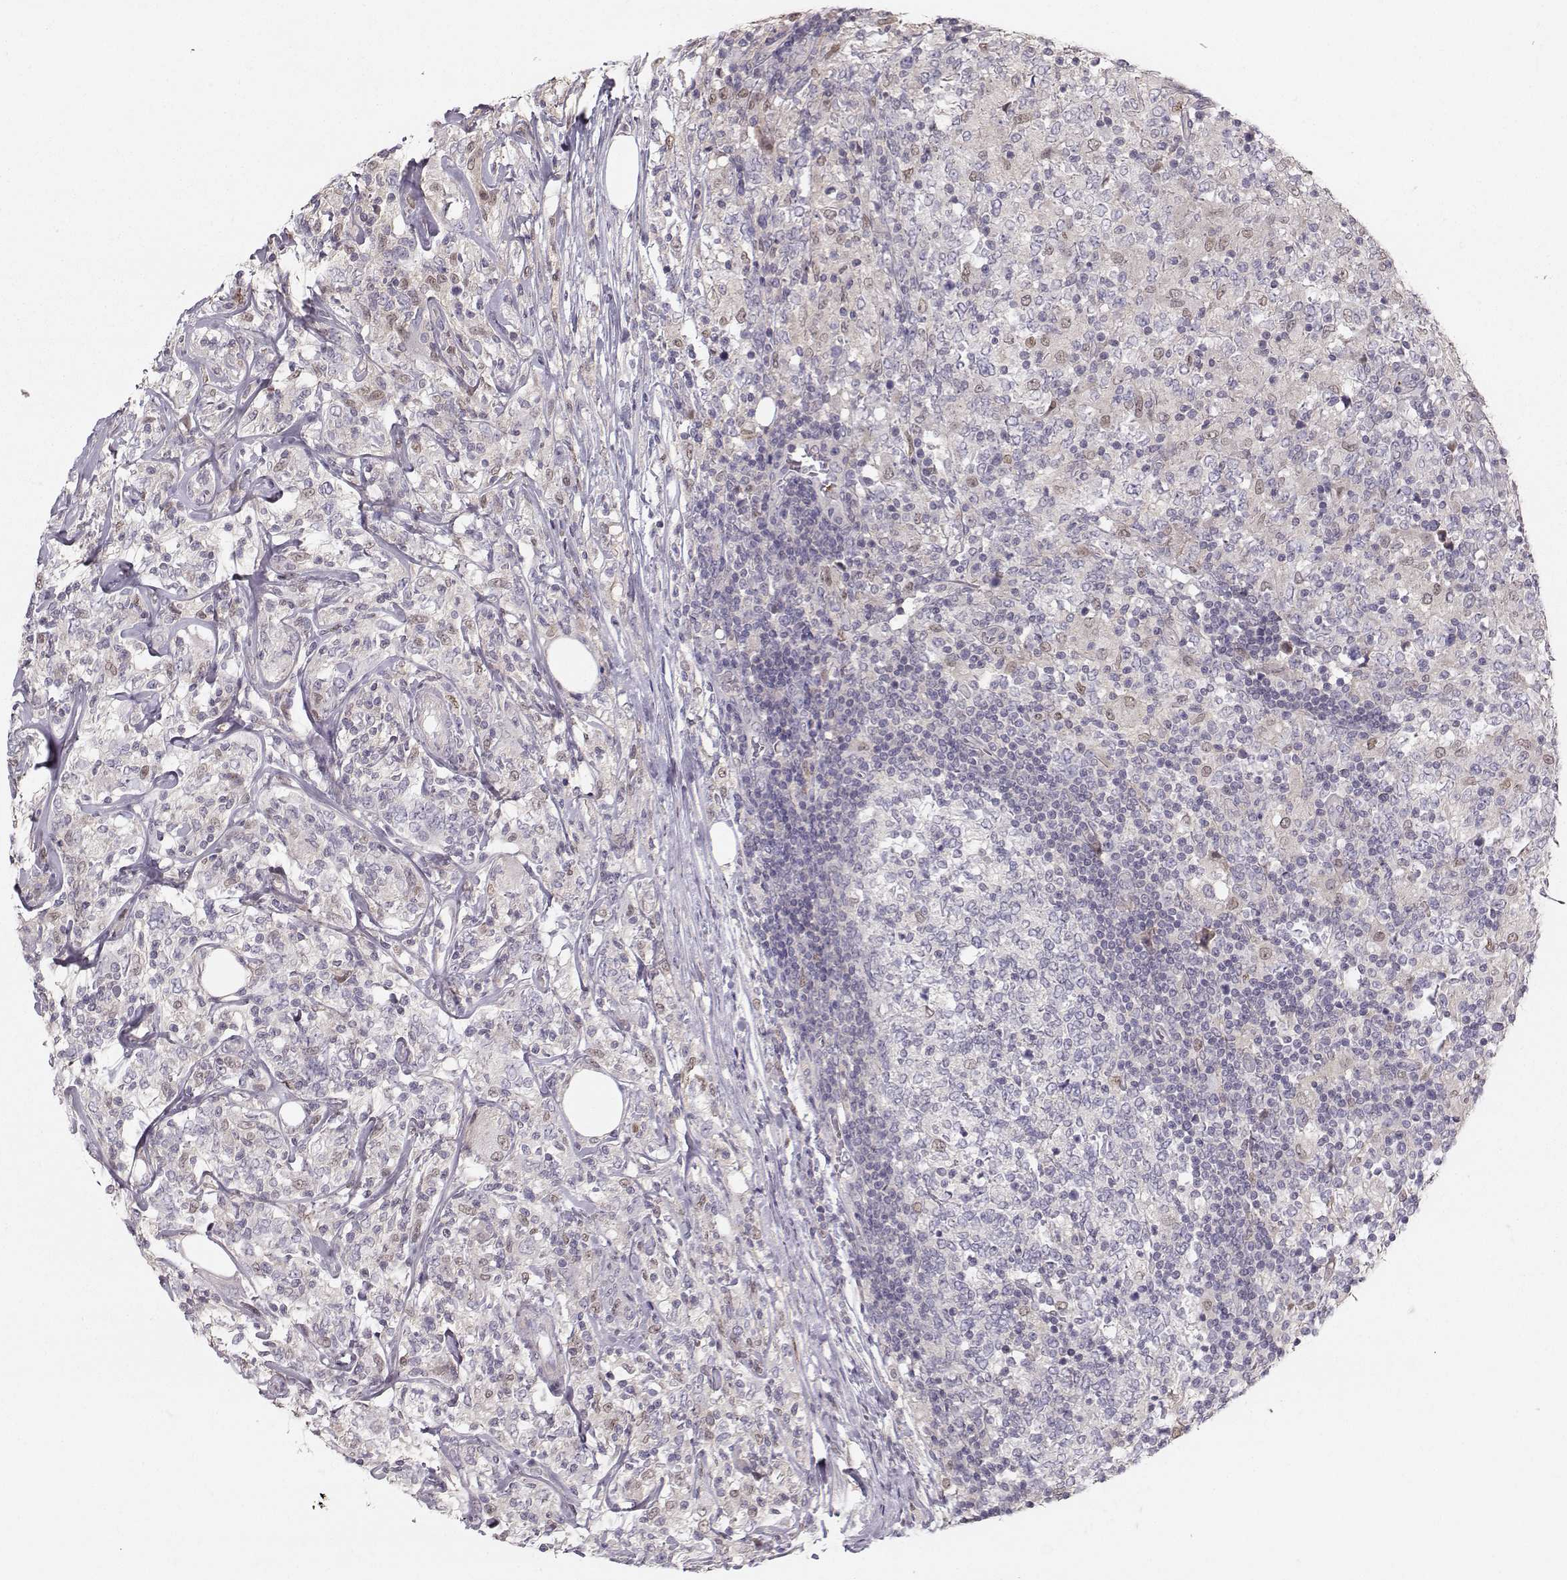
{"staining": {"intensity": "negative", "quantity": "none", "location": "none"}, "tissue": "lymphoma", "cell_type": "Tumor cells", "image_type": "cancer", "snomed": [{"axis": "morphology", "description": "Malignant lymphoma, non-Hodgkin's type, High grade"}, {"axis": "topography", "description": "Lymph node"}], "caption": "Immunohistochemistry image of neoplastic tissue: lymphoma stained with DAB reveals no significant protein expression in tumor cells.", "gene": "ASB16", "patient": {"sex": "female", "age": 84}}